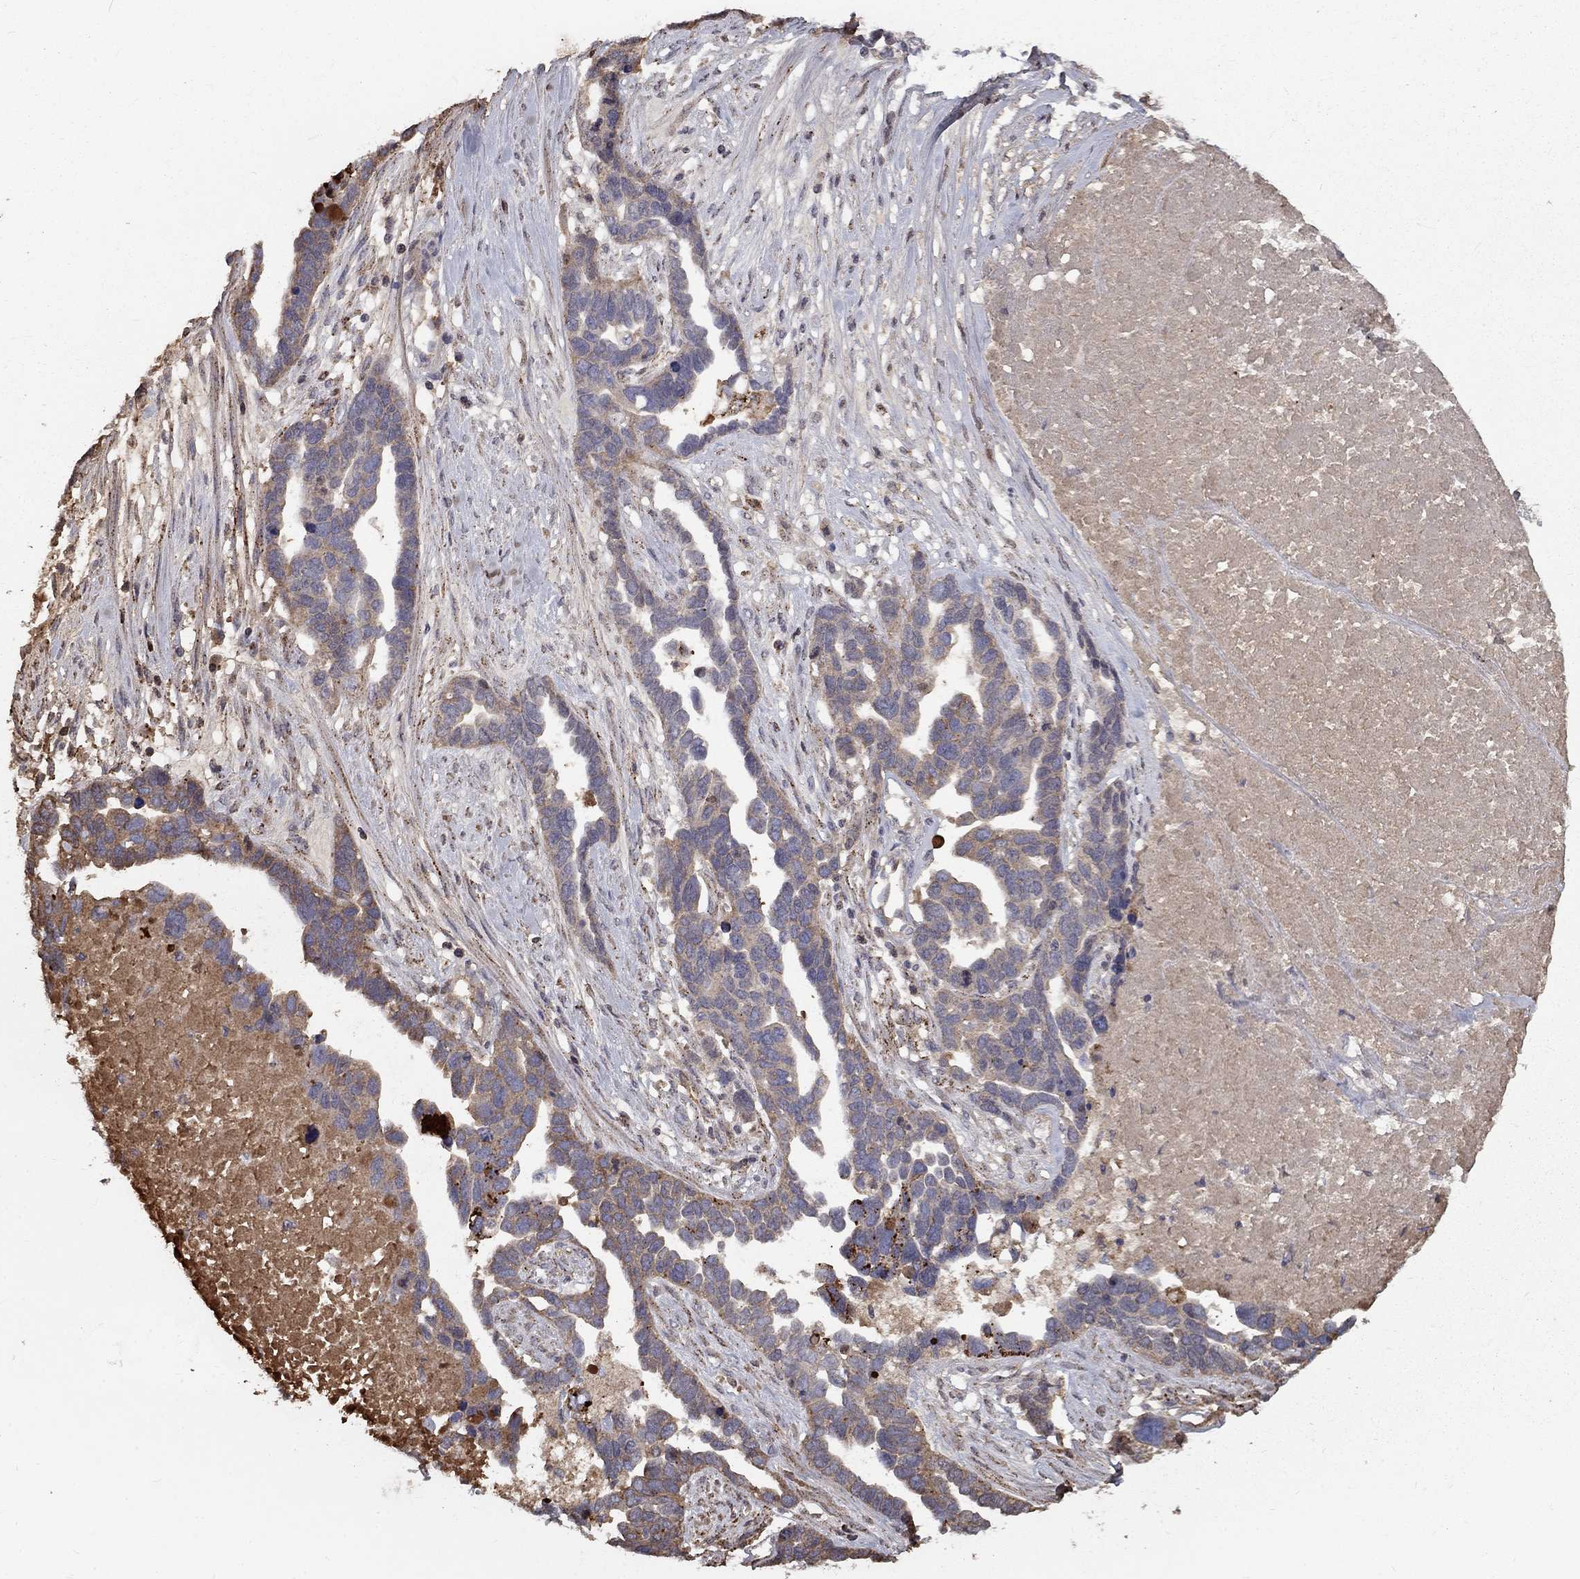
{"staining": {"intensity": "strong", "quantity": "<25%", "location": "cytoplasmic/membranous"}, "tissue": "ovarian cancer", "cell_type": "Tumor cells", "image_type": "cancer", "snomed": [{"axis": "morphology", "description": "Cystadenocarcinoma, serous, NOS"}, {"axis": "topography", "description": "Ovary"}], "caption": "The histopathology image reveals a brown stain indicating the presence of a protein in the cytoplasmic/membranous of tumor cells in ovarian cancer.", "gene": "EPDR1", "patient": {"sex": "female", "age": 54}}